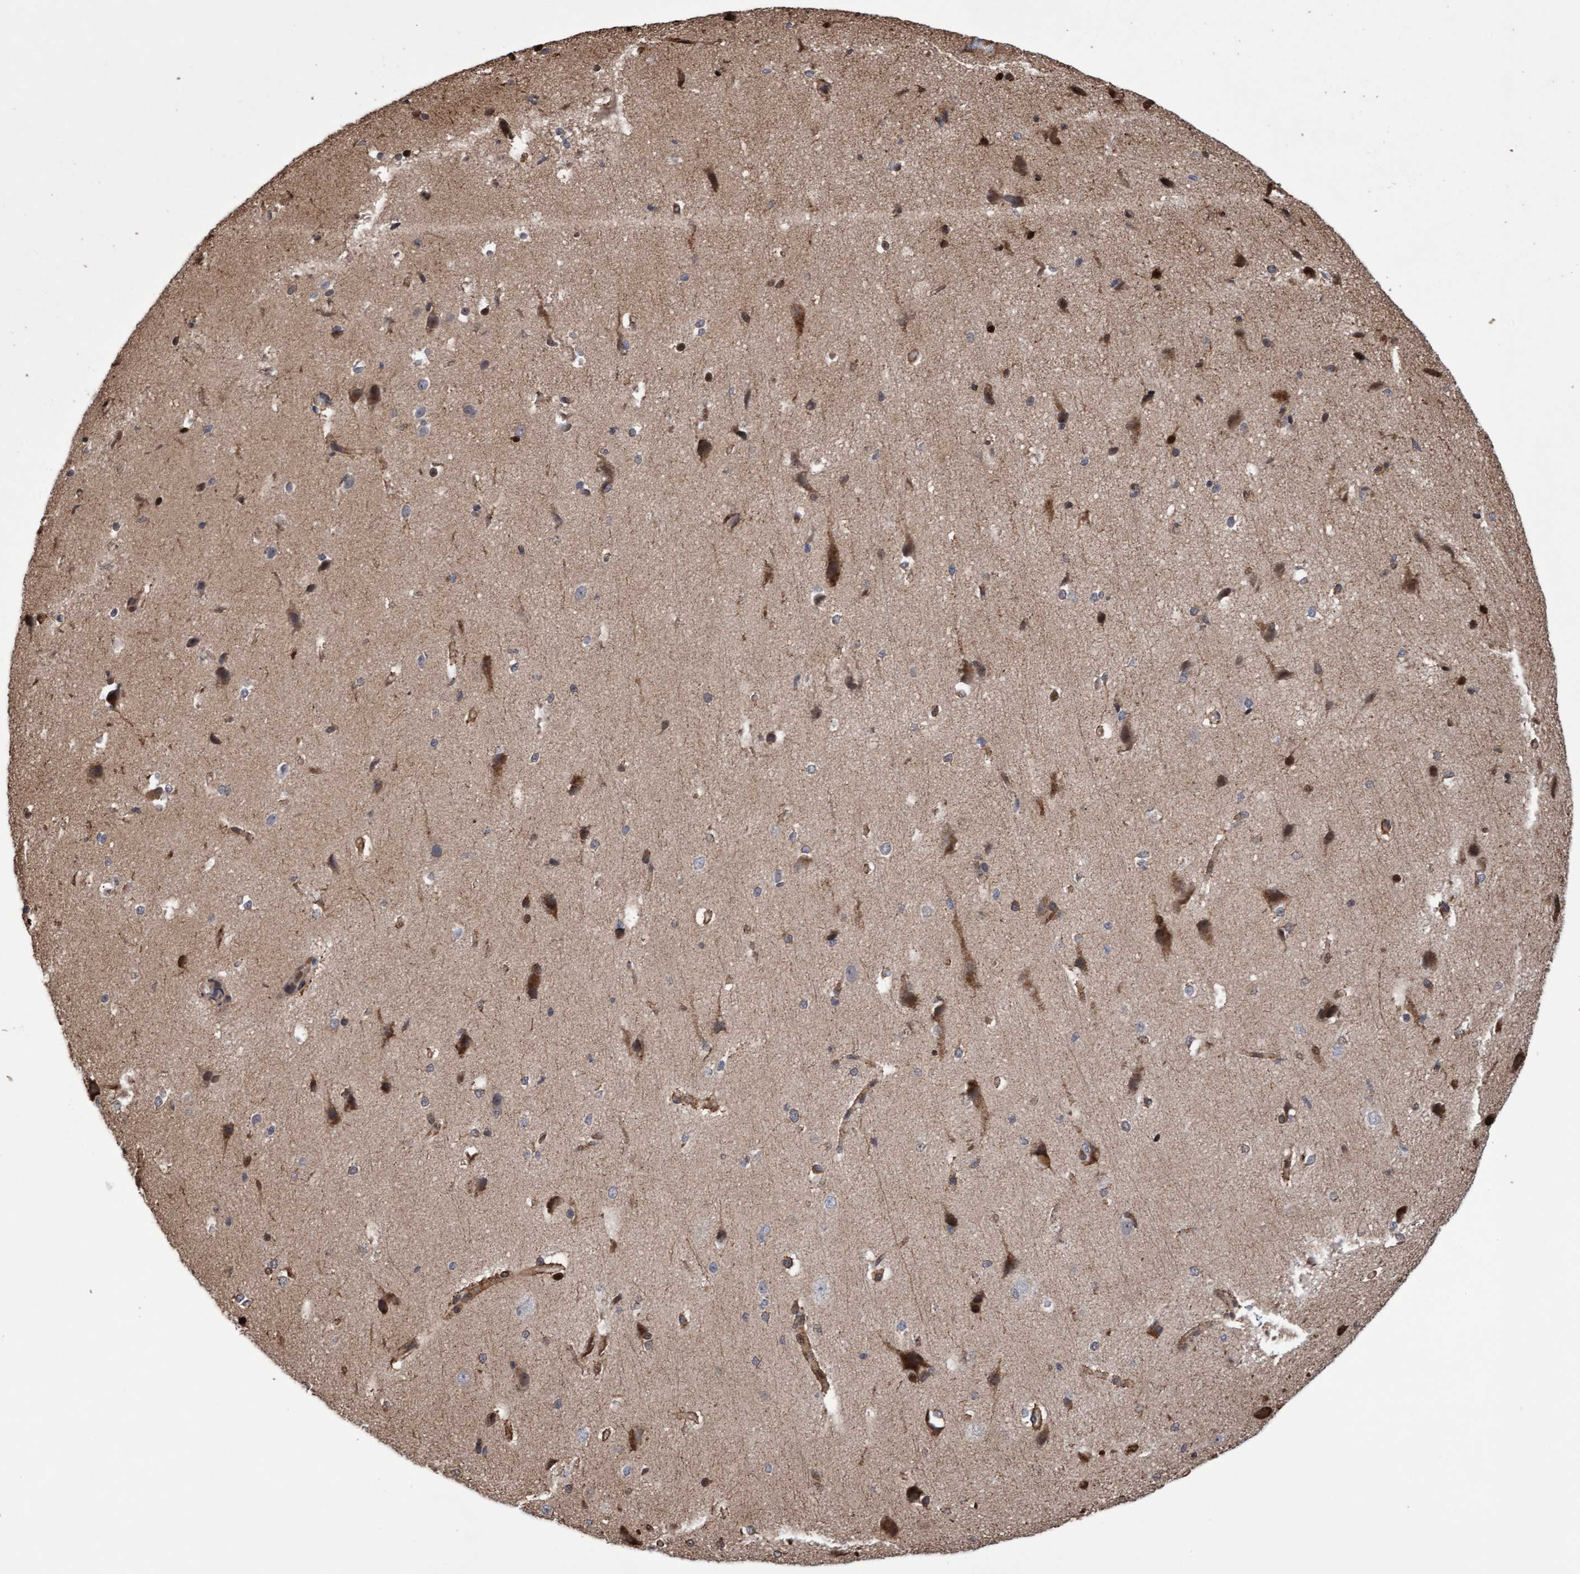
{"staining": {"intensity": "moderate", "quantity": ">75%", "location": "cytoplasmic/membranous"}, "tissue": "cerebral cortex", "cell_type": "Endothelial cells", "image_type": "normal", "snomed": [{"axis": "morphology", "description": "Normal tissue, NOS"}, {"axis": "morphology", "description": "Developmental malformation"}, {"axis": "topography", "description": "Cerebral cortex"}], "caption": "Immunohistochemical staining of normal human cerebral cortex shows medium levels of moderate cytoplasmic/membranous positivity in approximately >75% of endothelial cells.", "gene": "PECR", "patient": {"sex": "female", "age": 30}}